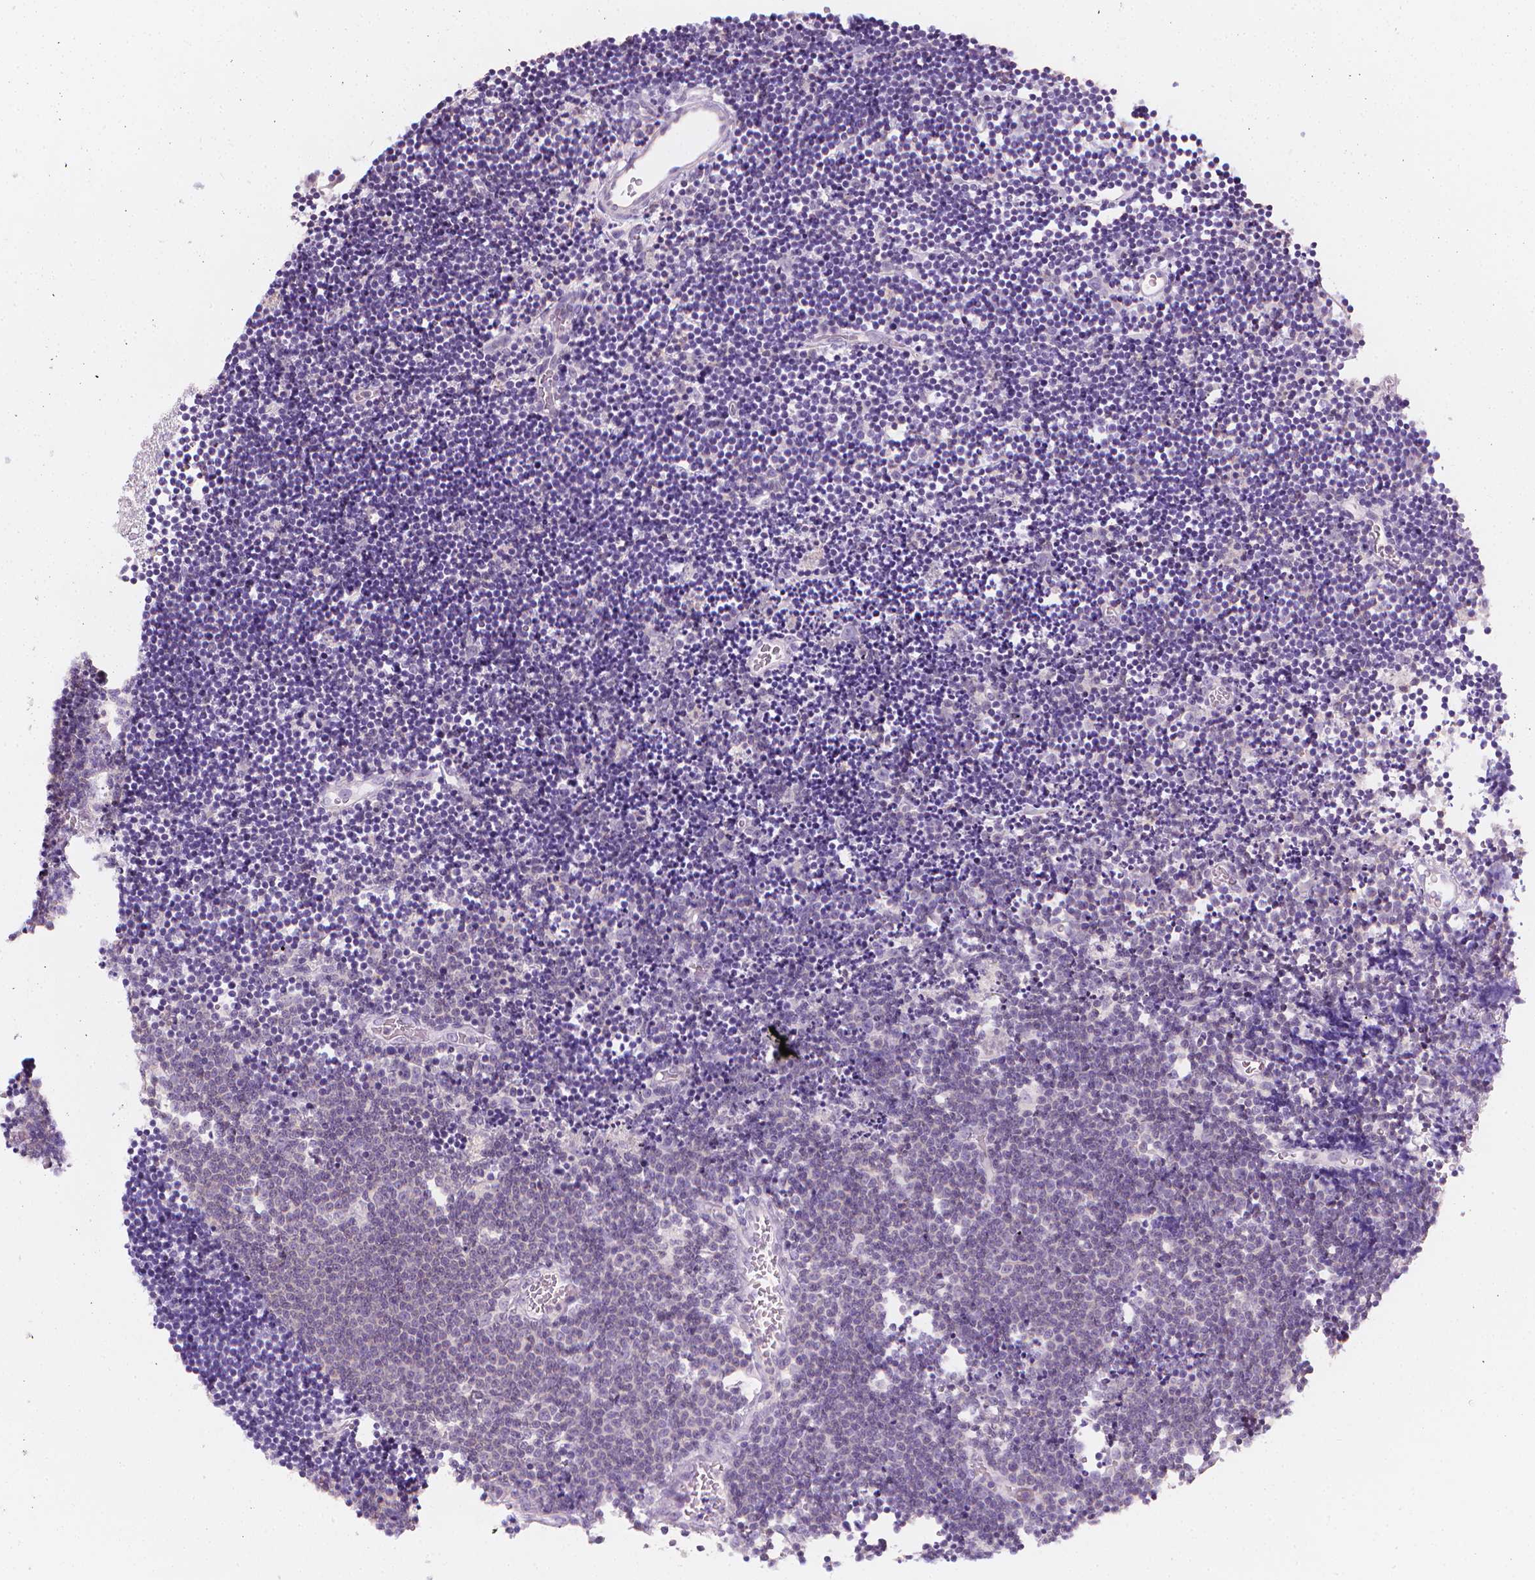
{"staining": {"intensity": "negative", "quantity": "none", "location": "none"}, "tissue": "lymphoma", "cell_type": "Tumor cells", "image_type": "cancer", "snomed": [{"axis": "morphology", "description": "Malignant lymphoma, non-Hodgkin's type, Low grade"}, {"axis": "topography", "description": "Brain"}], "caption": "A micrograph of human low-grade malignant lymphoma, non-Hodgkin's type is negative for staining in tumor cells. The staining is performed using DAB (3,3'-diaminobenzidine) brown chromogen with nuclei counter-stained in using hematoxylin.", "gene": "DCAF8L1", "patient": {"sex": "female", "age": 66}}